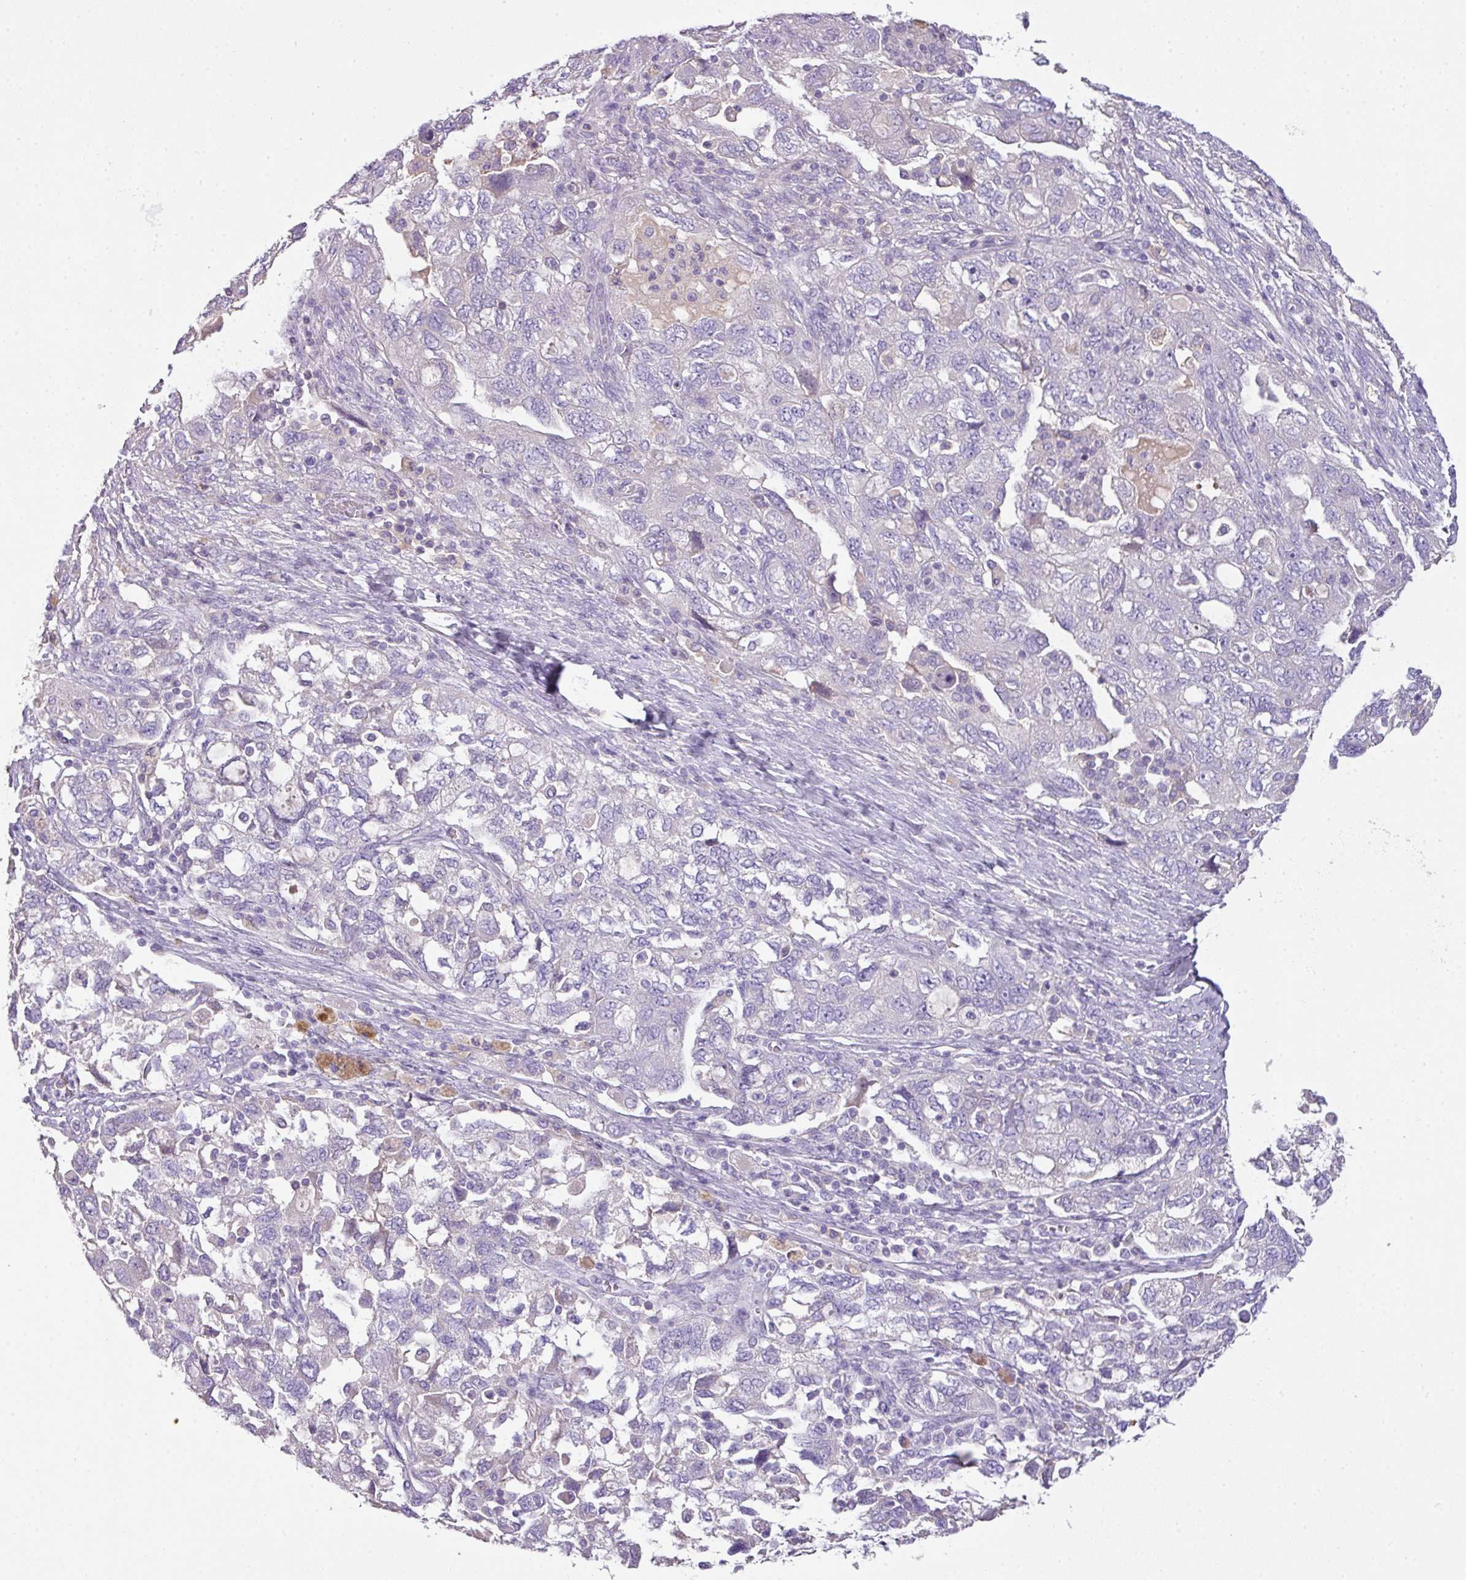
{"staining": {"intensity": "negative", "quantity": "none", "location": "none"}, "tissue": "ovarian cancer", "cell_type": "Tumor cells", "image_type": "cancer", "snomed": [{"axis": "morphology", "description": "Carcinoma, NOS"}, {"axis": "morphology", "description": "Cystadenocarcinoma, serous, NOS"}, {"axis": "topography", "description": "Ovary"}], "caption": "An immunohistochemistry (IHC) micrograph of ovarian cancer (carcinoma) is shown. There is no staining in tumor cells of ovarian cancer (carcinoma). (Brightfield microscopy of DAB immunohistochemistry (IHC) at high magnification).", "gene": "OR6C6", "patient": {"sex": "female", "age": 69}}